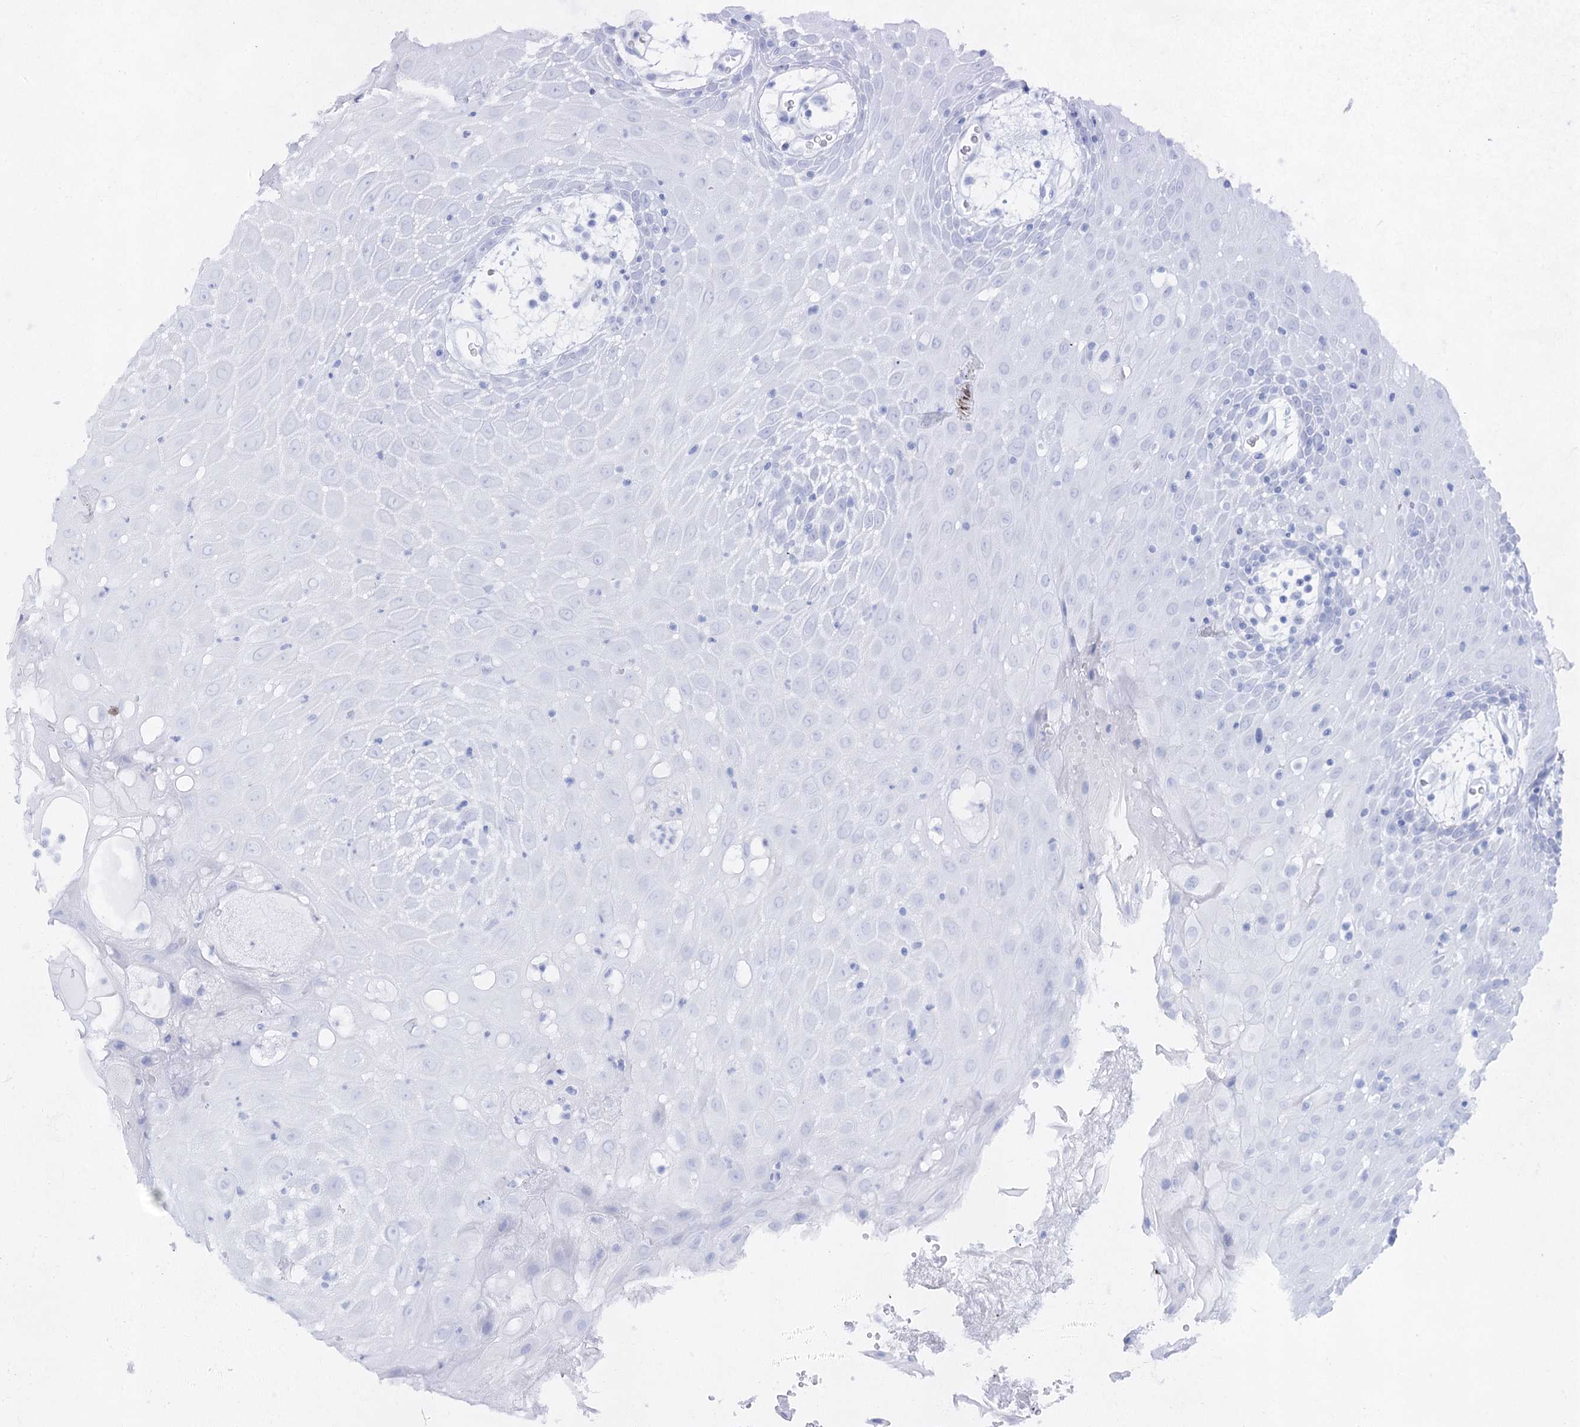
{"staining": {"intensity": "negative", "quantity": "none", "location": "none"}, "tissue": "oral mucosa", "cell_type": "Squamous epithelial cells", "image_type": "normal", "snomed": [{"axis": "morphology", "description": "Normal tissue, NOS"}, {"axis": "topography", "description": "Skeletal muscle"}, {"axis": "topography", "description": "Oral tissue"}, {"axis": "topography", "description": "Salivary gland"}, {"axis": "topography", "description": "Peripheral nerve tissue"}], "caption": "There is no significant staining in squamous epithelial cells of oral mucosa.", "gene": "ACRV1", "patient": {"sex": "male", "age": 54}}